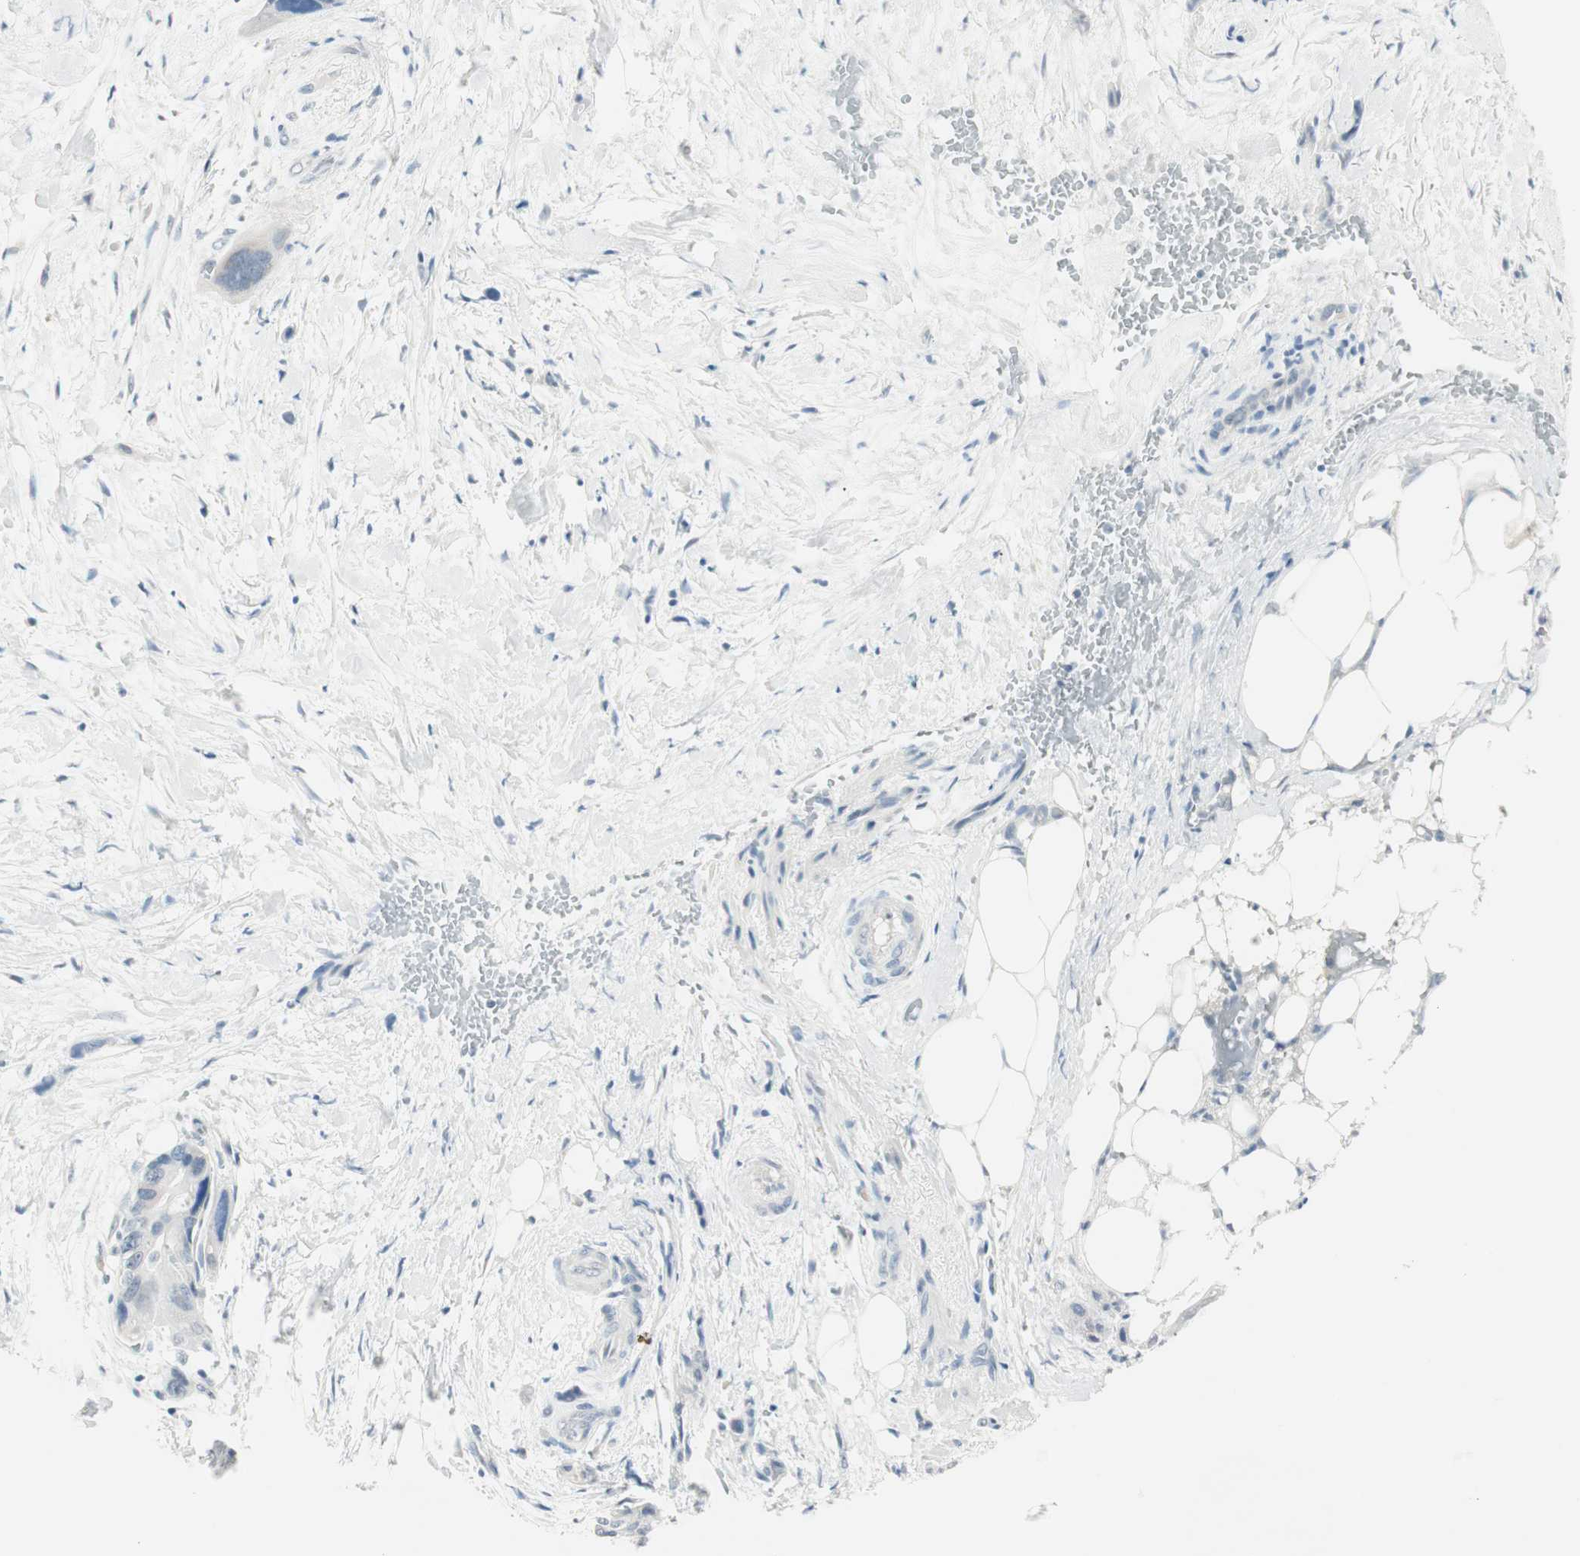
{"staining": {"intensity": "negative", "quantity": "none", "location": "none"}, "tissue": "pancreatic cancer", "cell_type": "Tumor cells", "image_type": "cancer", "snomed": [{"axis": "morphology", "description": "Adenocarcinoma, NOS"}, {"axis": "topography", "description": "Pancreas"}], "caption": "Immunohistochemistry image of human pancreatic cancer stained for a protein (brown), which shows no positivity in tumor cells. (DAB (3,3'-diaminobenzidine) IHC, high magnification).", "gene": "MLLT10", "patient": {"sex": "male", "age": 46}}